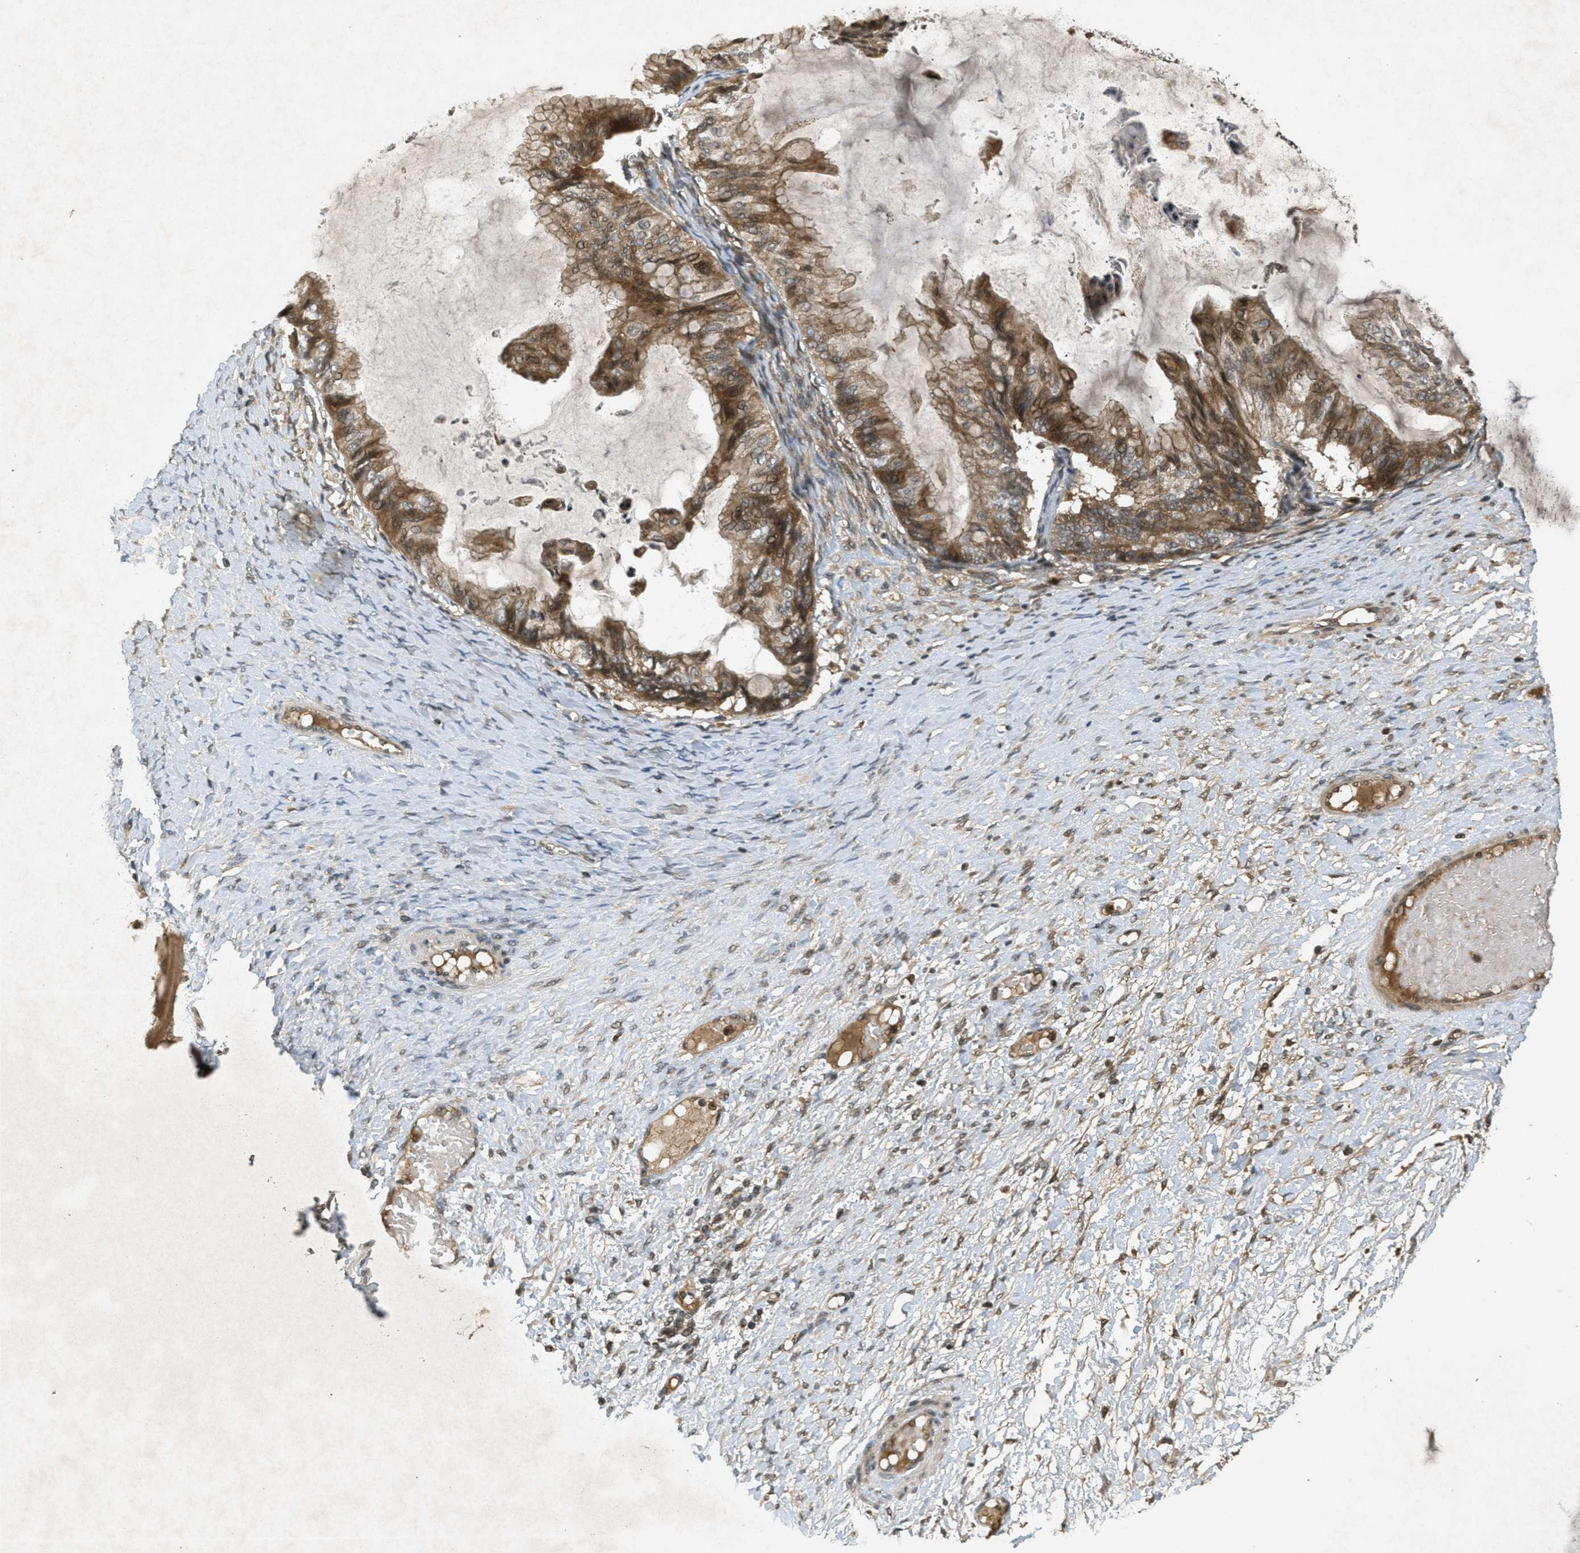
{"staining": {"intensity": "moderate", "quantity": ">75%", "location": "cytoplasmic/membranous"}, "tissue": "ovarian cancer", "cell_type": "Tumor cells", "image_type": "cancer", "snomed": [{"axis": "morphology", "description": "Cystadenocarcinoma, mucinous, NOS"}, {"axis": "topography", "description": "Ovary"}], "caption": "Immunohistochemistry of ovarian cancer reveals medium levels of moderate cytoplasmic/membranous staining in about >75% of tumor cells.", "gene": "ATG7", "patient": {"sex": "female", "age": 61}}